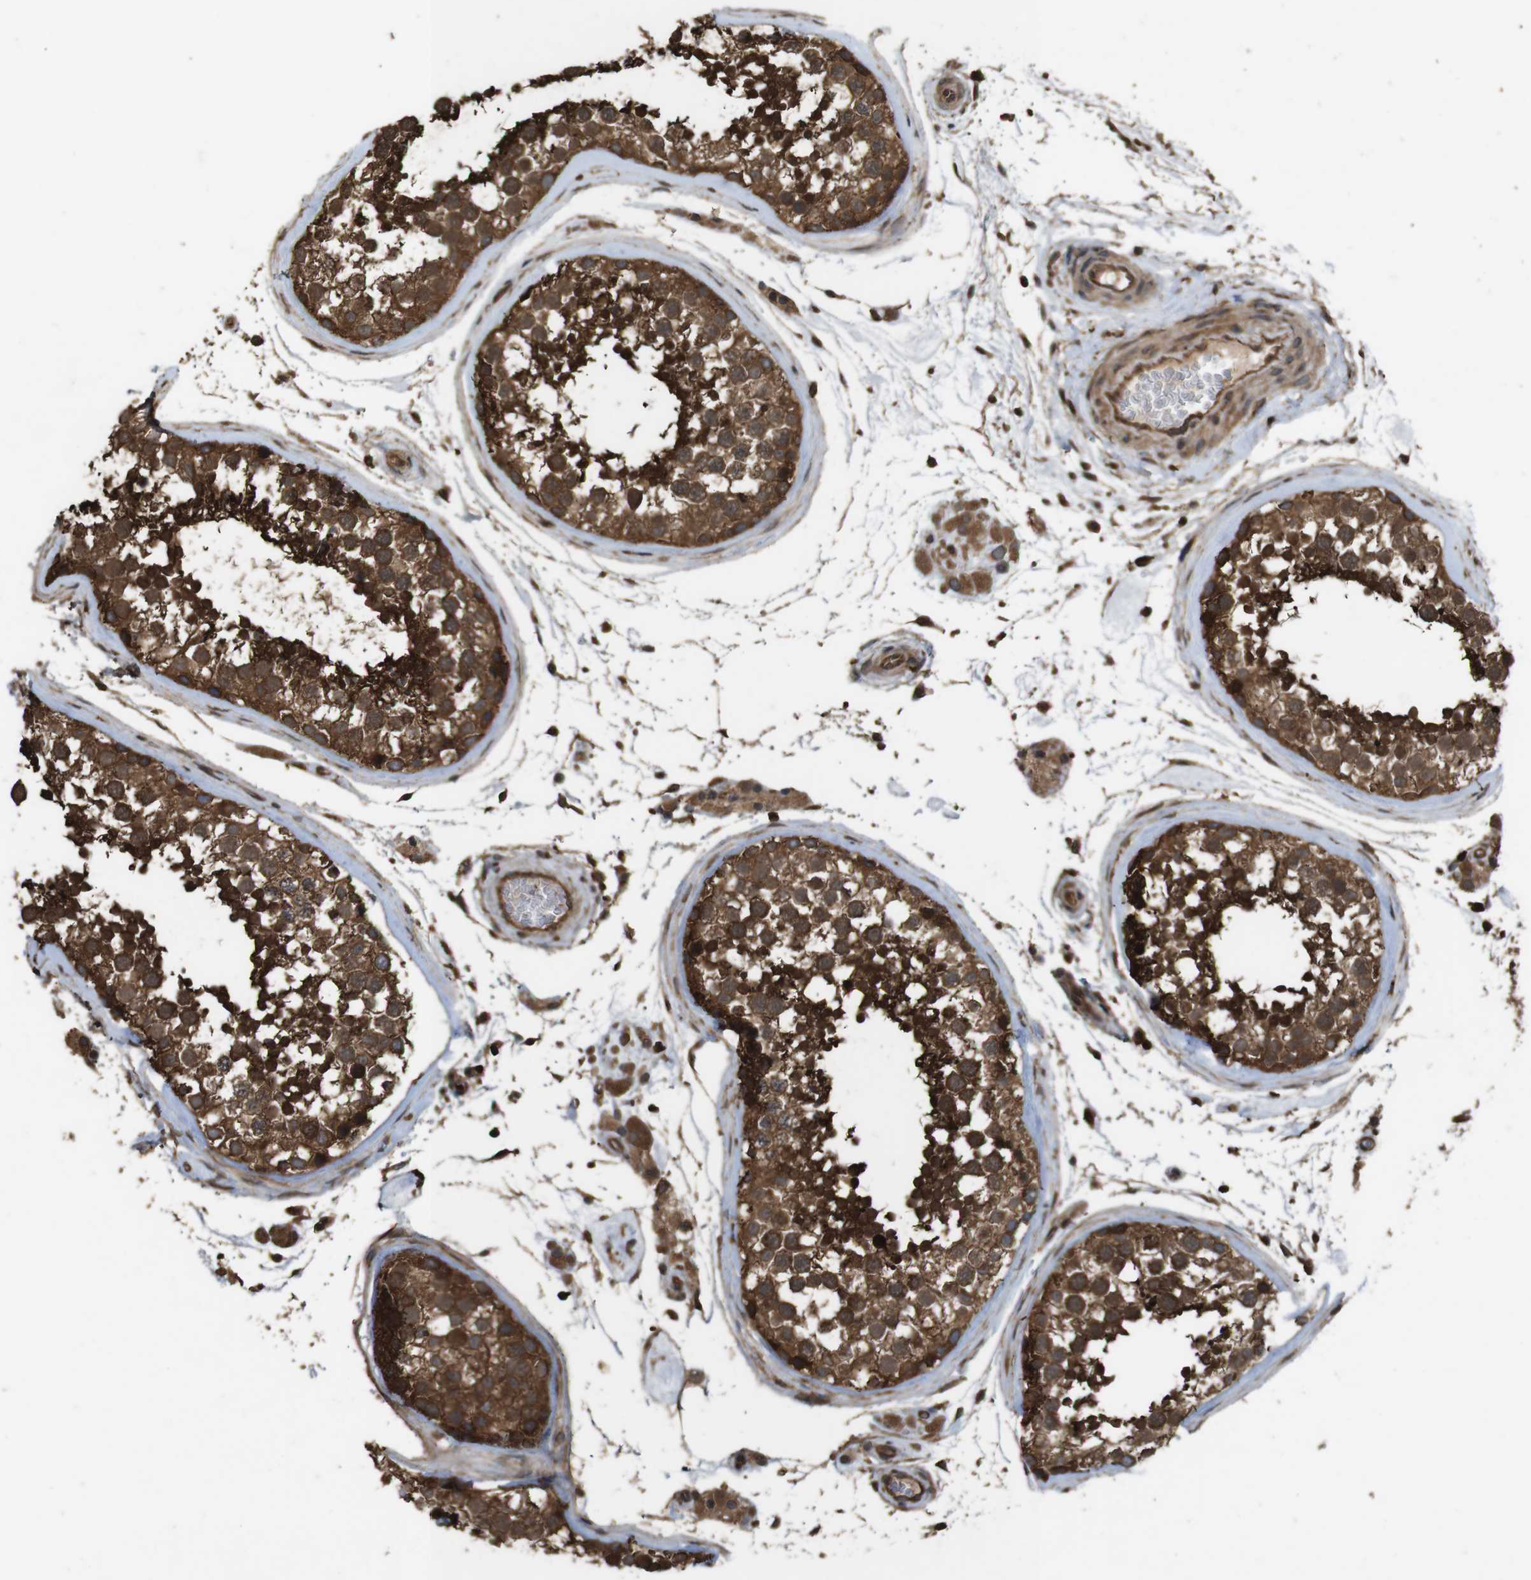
{"staining": {"intensity": "strong", "quantity": ">75%", "location": "cytoplasmic/membranous"}, "tissue": "testis", "cell_type": "Cells in seminiferous ducts", "image_type": "normal", "snomed": [{"axis": "morphology", "description": "Normal tissue, NOS"}, {"axis": "topography", "description": "Testis"}], "caption": "A high amount of strong cytoplasmic/membranous expression is present in about >75% of cells in seminiferous ducts in unremarkable testis. (brown staining indicates protein expression, while blue staining denotes nuclei).", "gene": "BAG4", "patient": {"sex": "male", "age": 46}}